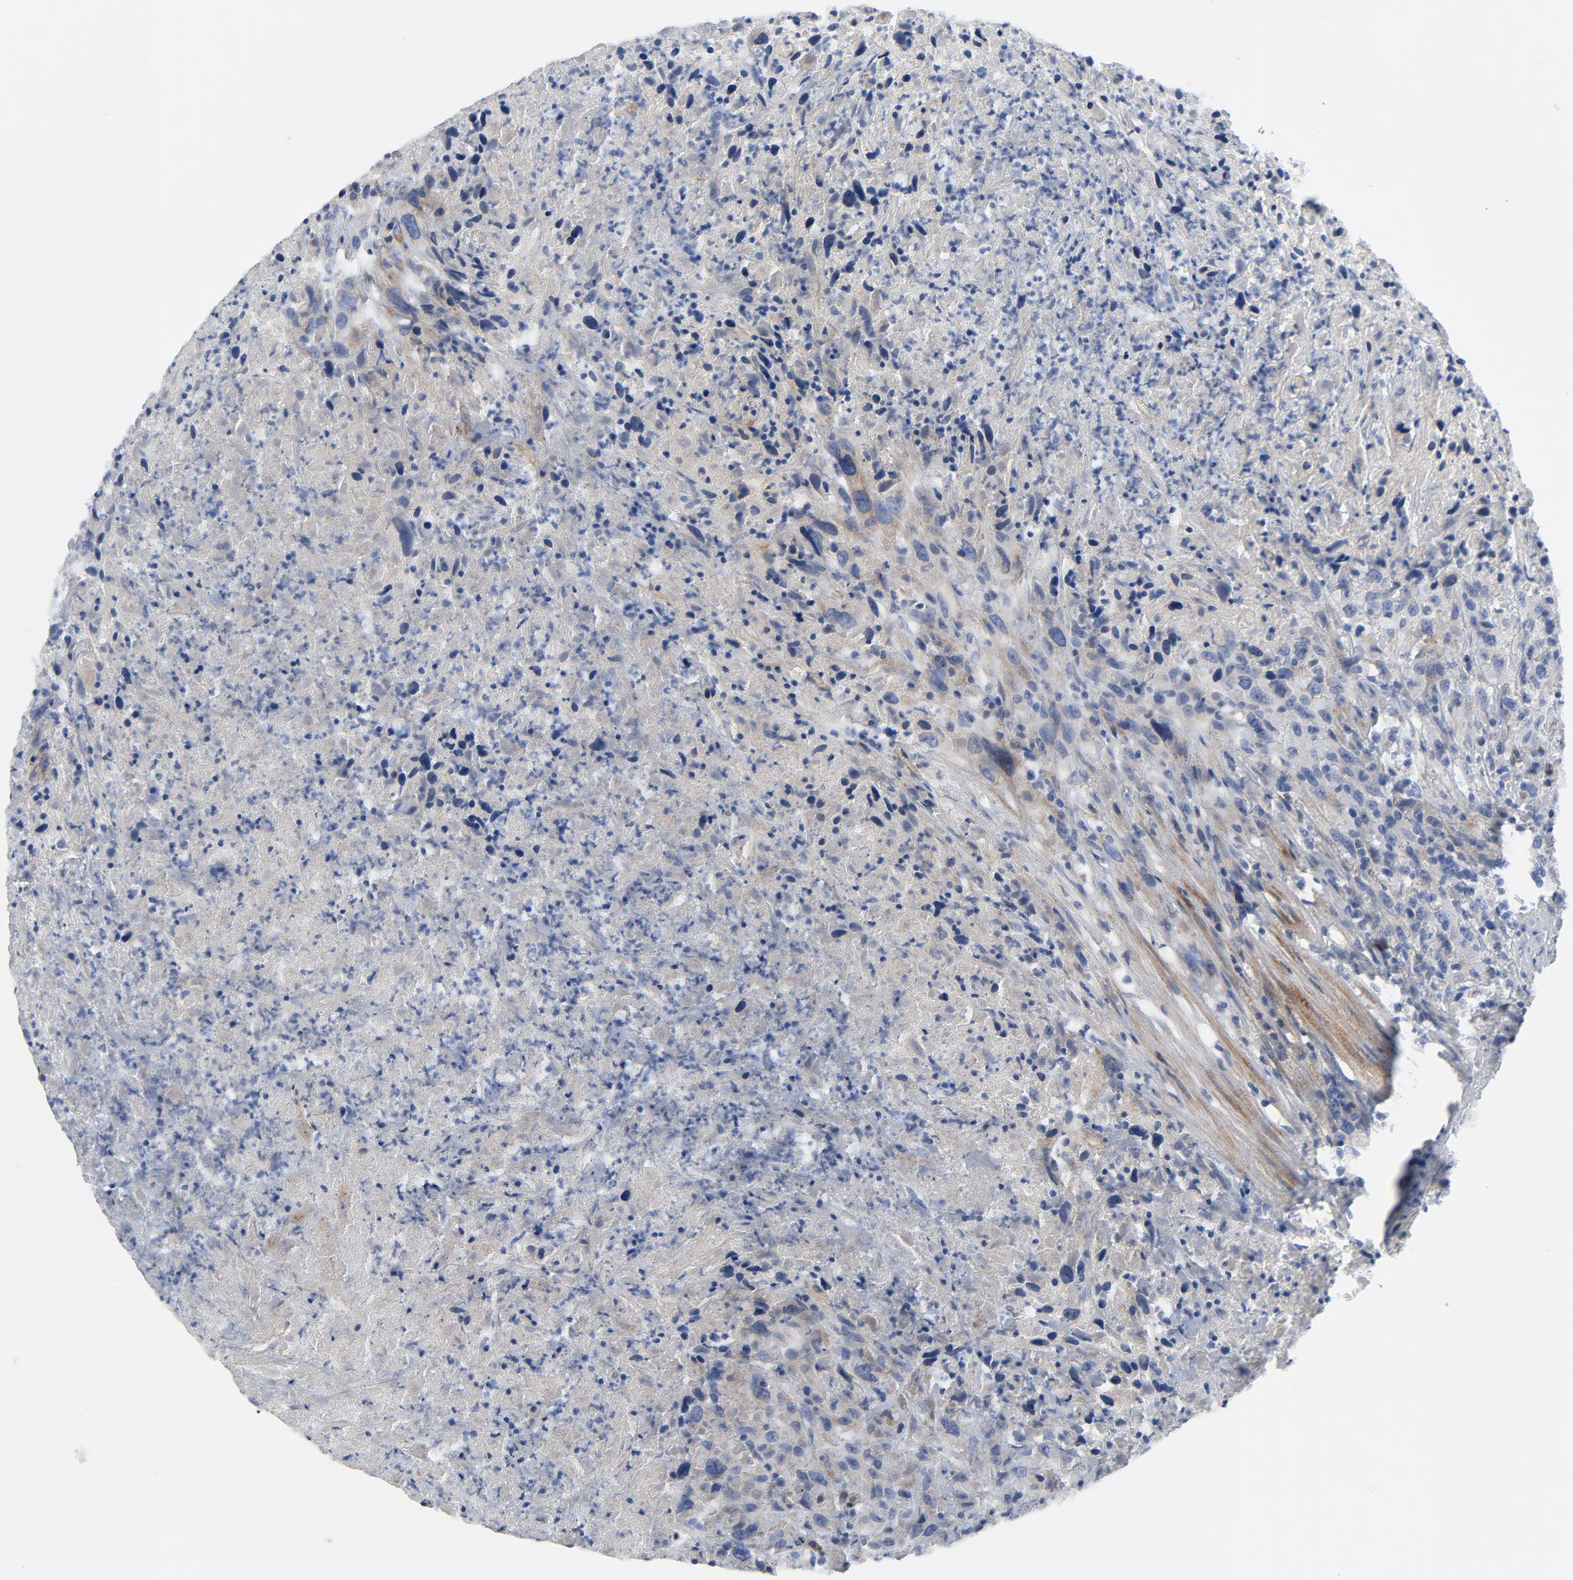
{"staining": {"intensity": "negative", "quantity": "none", "location": "none"}, "tissue": "urothelial cancer", "cell_type": "Tumor cells", "image_type": "cancer", "snomed": [{"axis": "morphology", "description": "Urothelial carcinoma, High grade"}, {"axis": "topography", "description": "Urinary bladder"}], "caption": "IHC of human urothelial carcinoma (high-grade) exhibits no staining in tumor cells.", "gene": "LAMC1", "patient": {"sex": "male", "age": 61}}